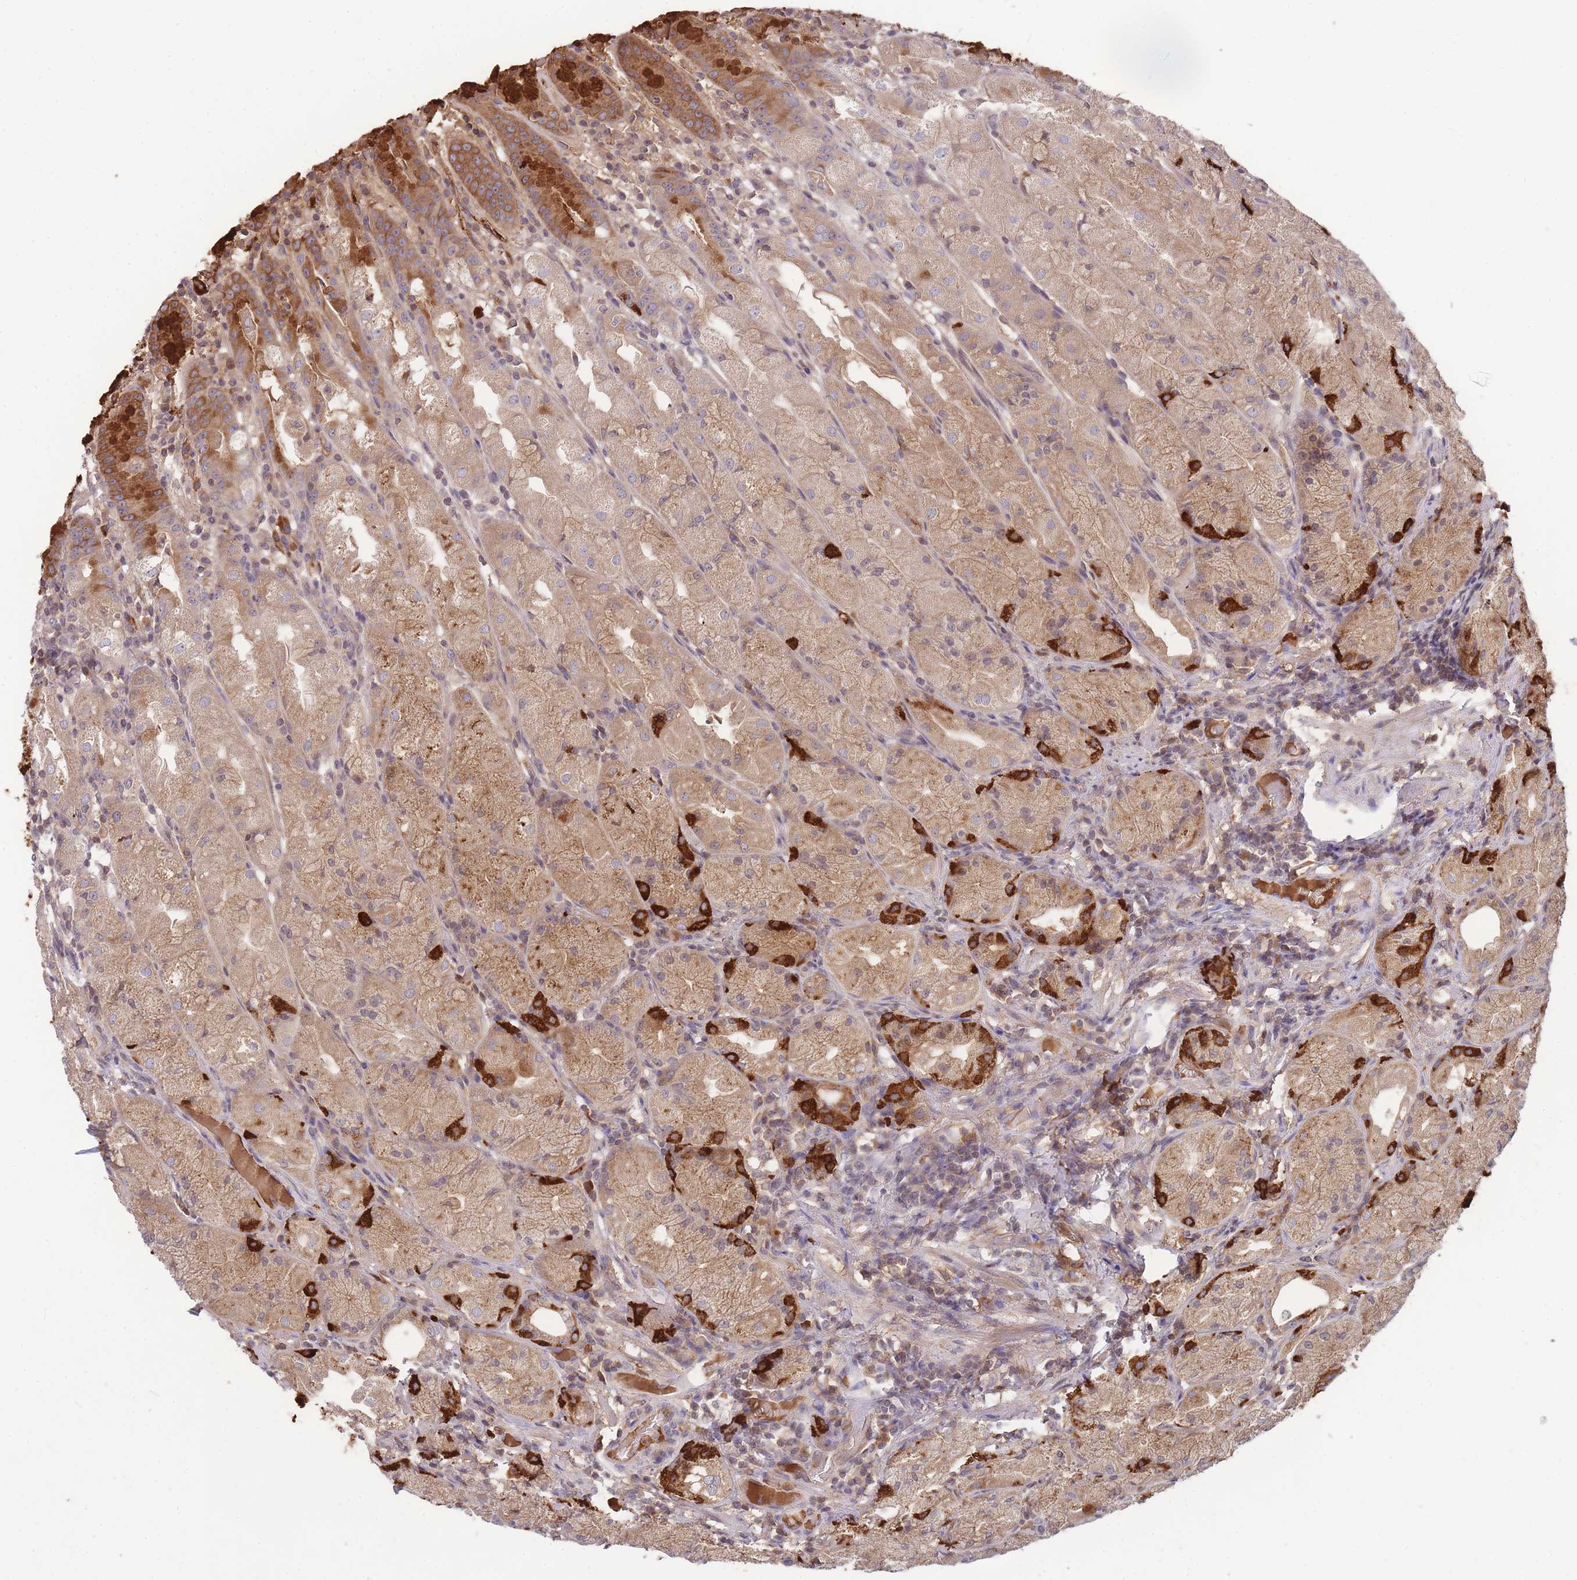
{"staining": {"intensity": "strong", "quantity": "25%-75%", "location": "cytoplasmic/membranous"}, "tissue": "stomach", "cell_type": "Glandular cells", "image_type": "normal", "snomed": [{"axis": "morphology", "description": "Normal tissue, NOS"}, {"axis": "topography", "description": "Stomach, upper"}], "caption": "Stomach stained for a protein (brown) shows strong cytoplasmic/membranous positive positivity in approximately 25%-75% of glandular cells.", "gene": "RALGDS", "patient": {"sex": "male", "age": 52}}